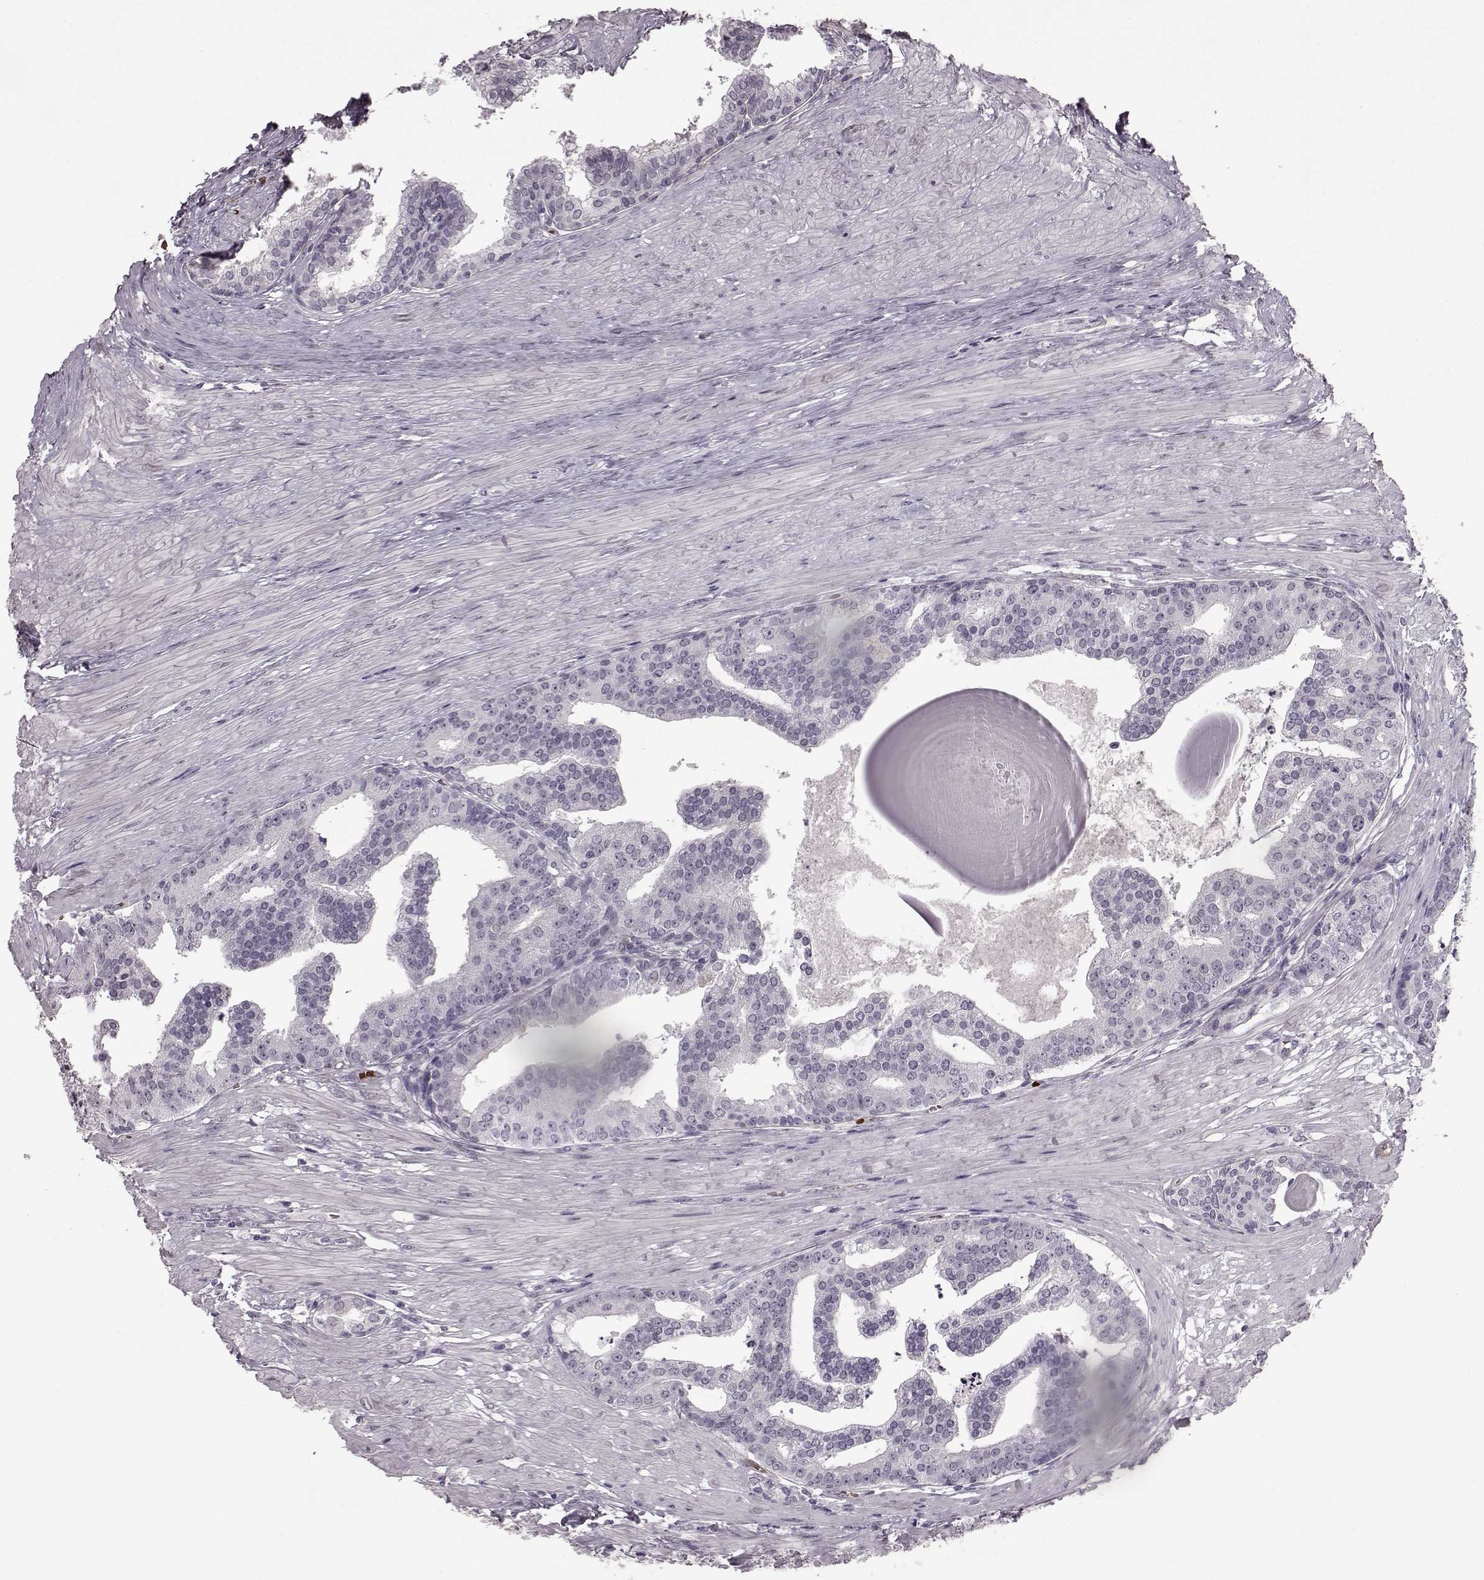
{"staining": {"intensity": "negative", "quantity": "none", "location": "none"}, "tissue": "prostate cancer", "cell_type": "Tumor cells", "image_type": "cancer", "snomed": [{"axis": "morphology", "description": "Adenocarcinoma, NOS"}, {"axis": "topography", "description": "Prostate and seminal vesicle, NOS"}, {"axis": "topography", "description": "Prostate"}], "caption": "Immunohistochemistry (IHC) of human prostate cancer reveals no expression in tumor cells. (DAB (3,3'-diaminobenzidine) immunohistochemistry (IHC) visualized using brightfield microscopy, high magnification).", "gene": "PROP1", "patient": {"sex": "male", "age": 44}}